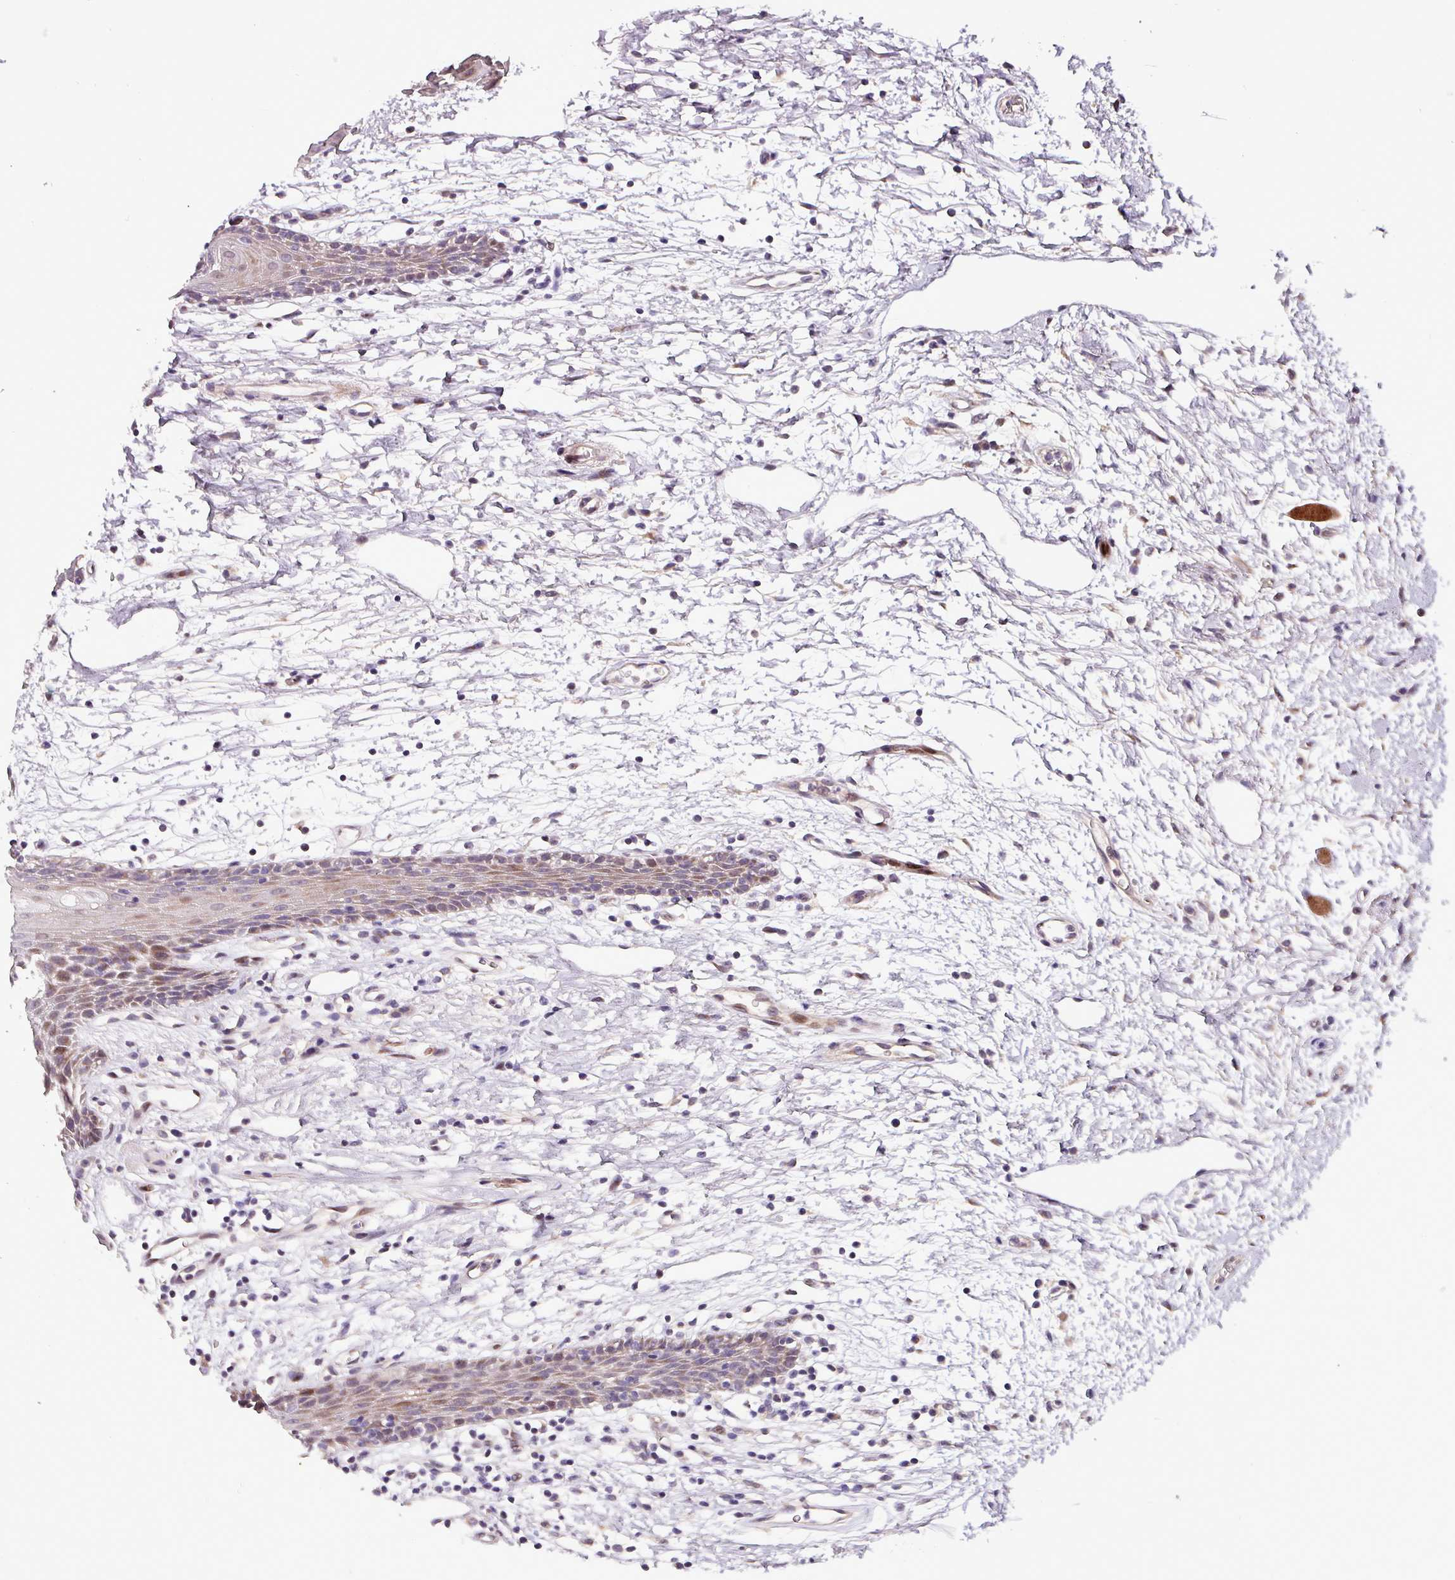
{"staining": {"intensity": "moderate", "quantity": "25%-75%", "location": "cytoplasmic/membranous,nuclear"}, "tissue": "oral mucosa", "cell_type": "Squamous epithelial cells", "image_type": "normal", "snomed": [{"axis": "morphology", "description": "Normal tissue, NOS"}, {"axis": "topography", "description": "Oral tissue"}, {"axis": "topography", "description": "Tounge, NOS"}], "caption": "A high-resolution histopathology image shows immunohistochemistry staining of normal oral mucosa, which shows moderate cytoplasmic/membranous,nuclear staining in approximately 25%-75% of squamous epithelial cells.", "gene": "GRAPL", "patient": {"sex": "female", "age": 59}}